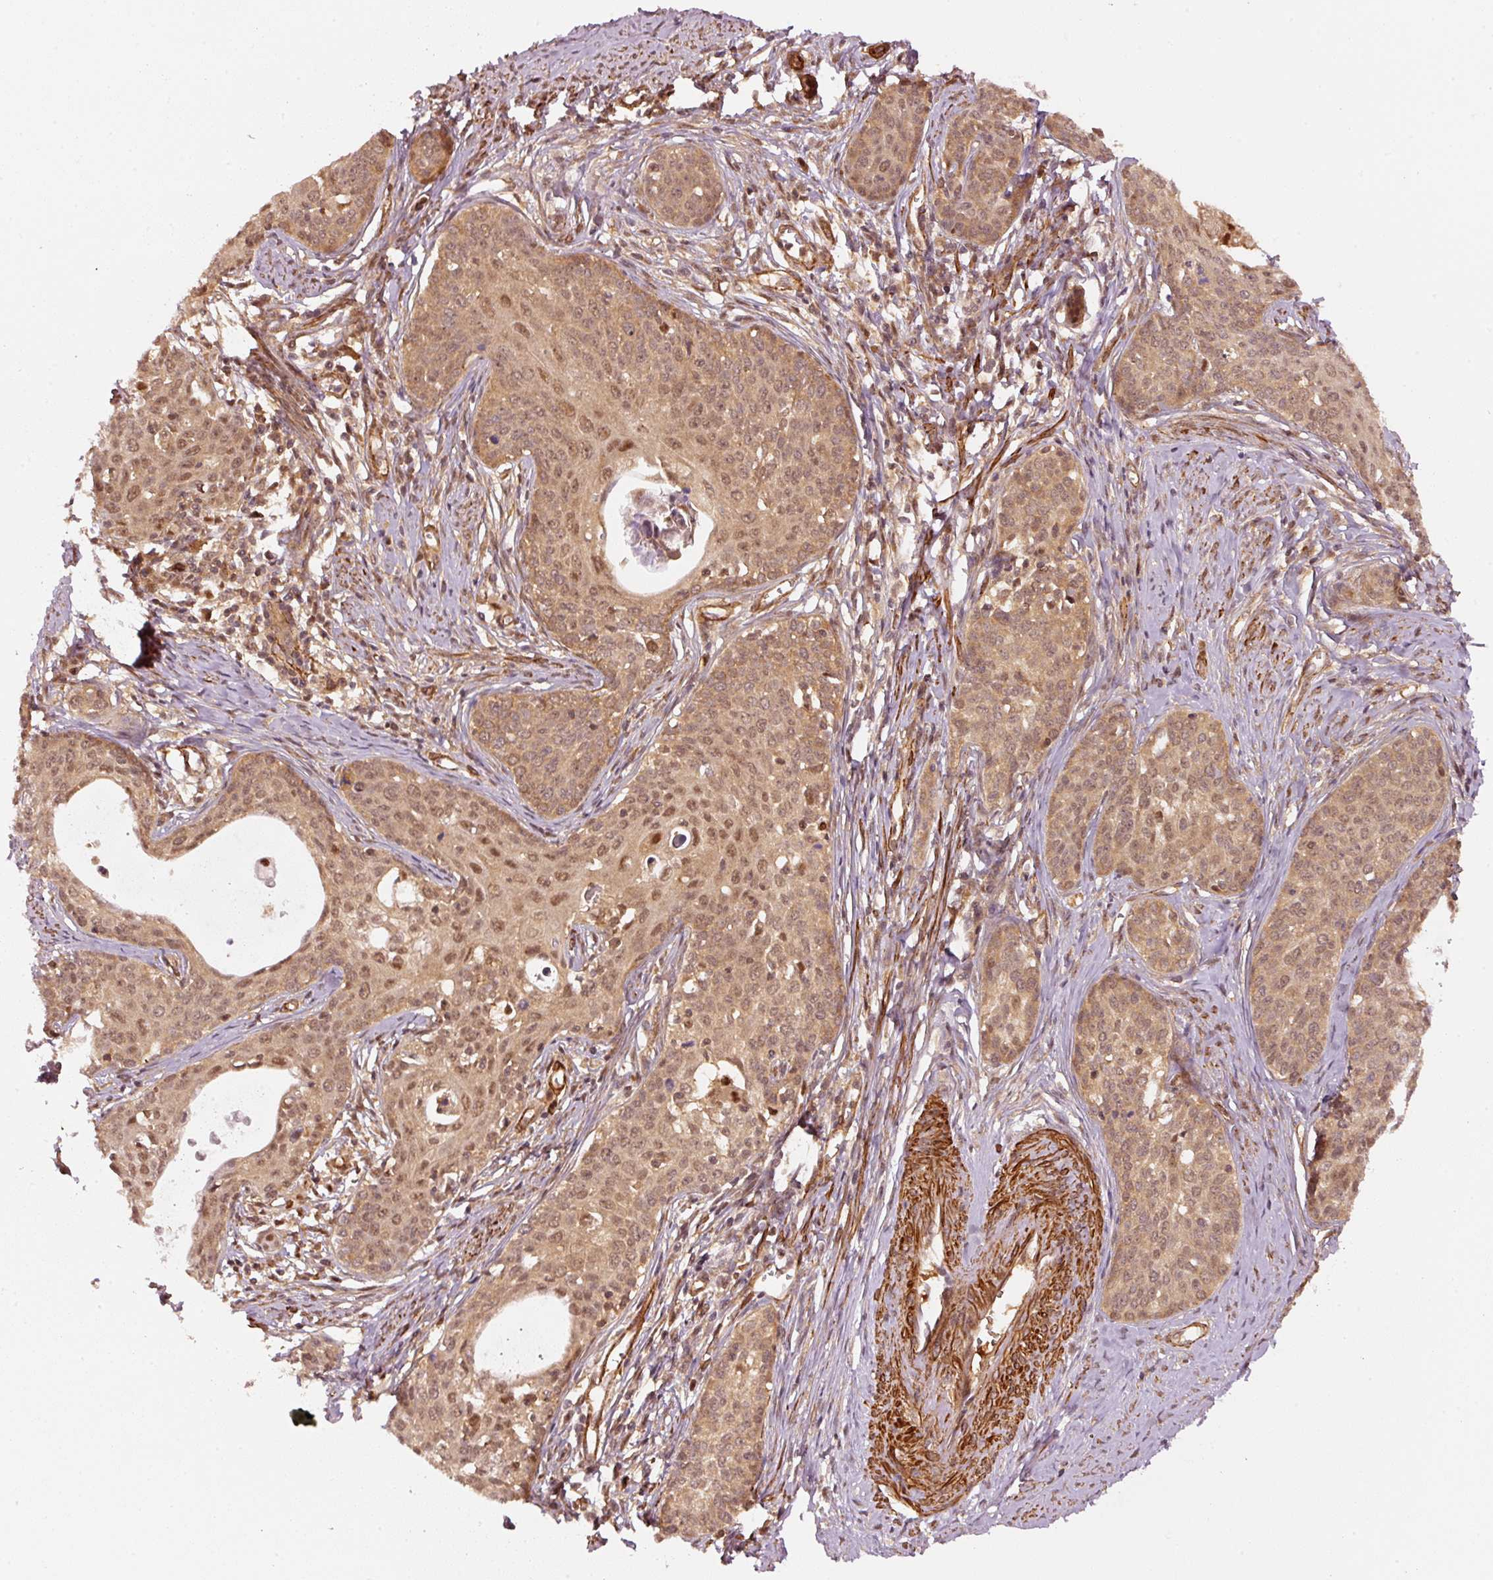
{"staining": {"intensity": "moderate", "quantity": ">75%", "location": "cytoplasmic/membranous,nuclear"}, "tissue": "cervical cancer", "cell_type": "Tumor cells", "image_type": "cancer", "snomed": [{"axis": "morphology", "description": "Squamous cell carcinoma, NOS"}, {"axis": "morphology", "description": "Adenocarcinoma, NOS"}, {"axis": "topography", "description": "Cervix"}], "caption": "Immunohistochemical staining of human cervical cancer (squamous cell carcinoma) demonstrates medium levels of moderate cytoplasmic/membranous and nuclear protein positivity in about >75% of tumor cells. The protein of interest is stained brown, and the nuclei are stained in blue (DAB IHC with brightfield microscopy, high magnification).", "gene": "PSMD1", "patient": {"sex": "female", "age": 52}}